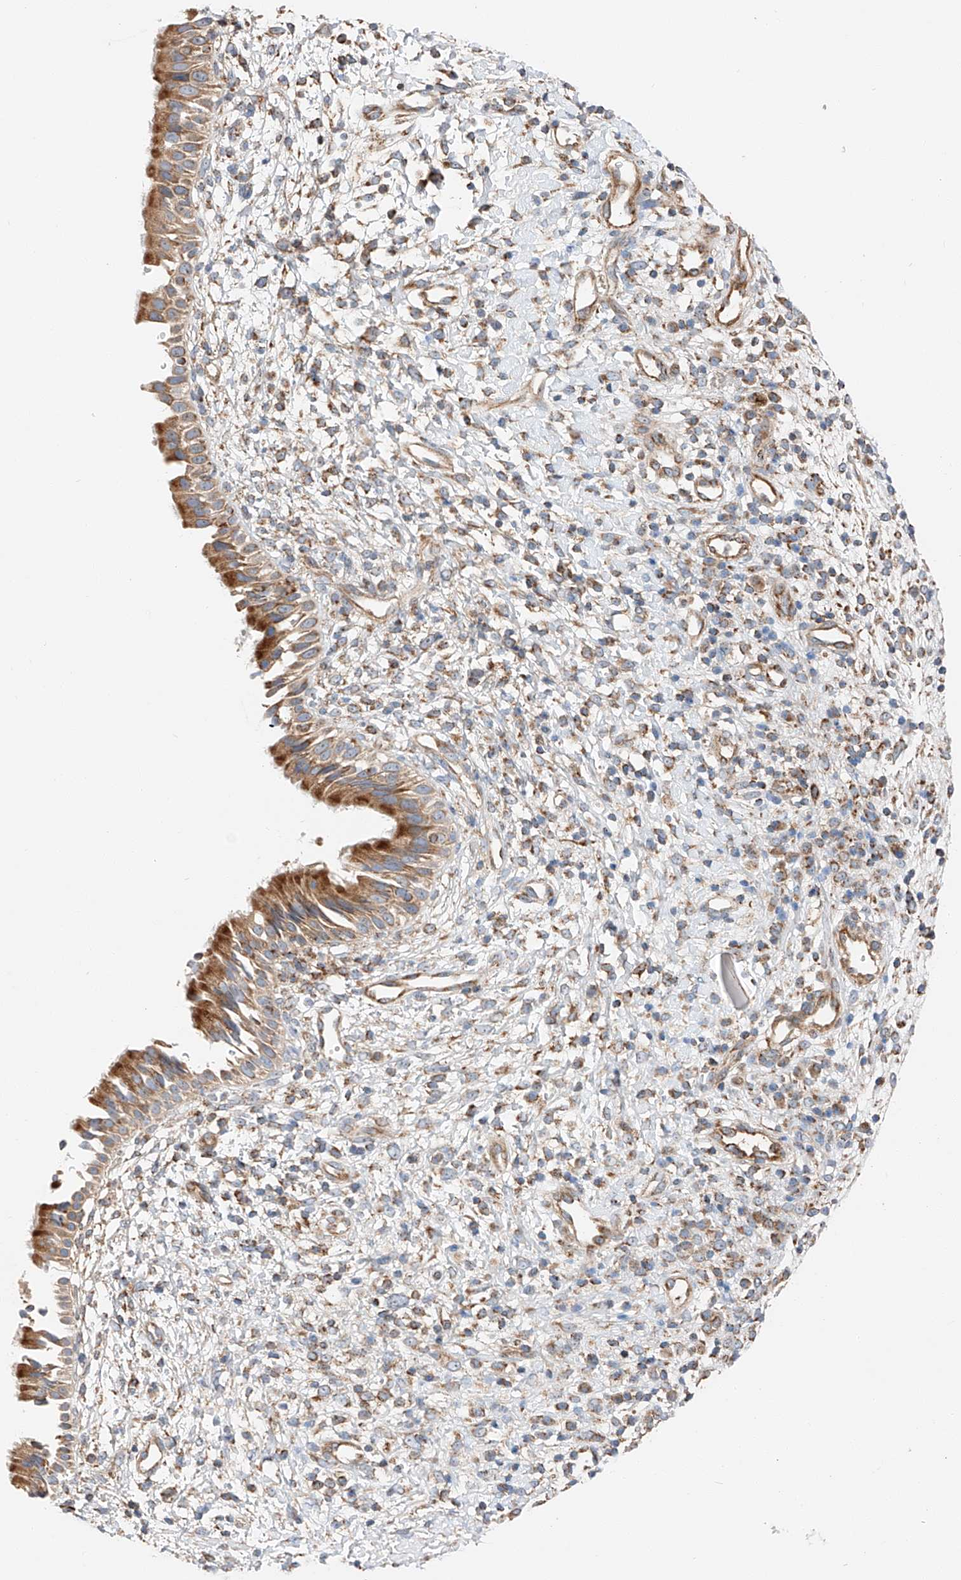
{"staining": {"intensity": "moderate", "quantity": ">75%", "location": "cytoplasmic/membranous"}, "tissue": "nasopharynx", "cell_type": "Respiratory epithelial cells", "image_type": "normal", "snomed": [{"axis": "morphology", "description": "Normal tissue, NOS"}, {"axis": "topography", "description": "Nasopharynx"}], "caption": "Unremarkable nasopharynx was stained to show a protein in brown. There is medium levels of moderate cytoplasmic/membranous positivity in approximately >75% of respiratory epithelial cells.", "gene": "RUSC1", "patient": {"sex": "male", "age": 22}}